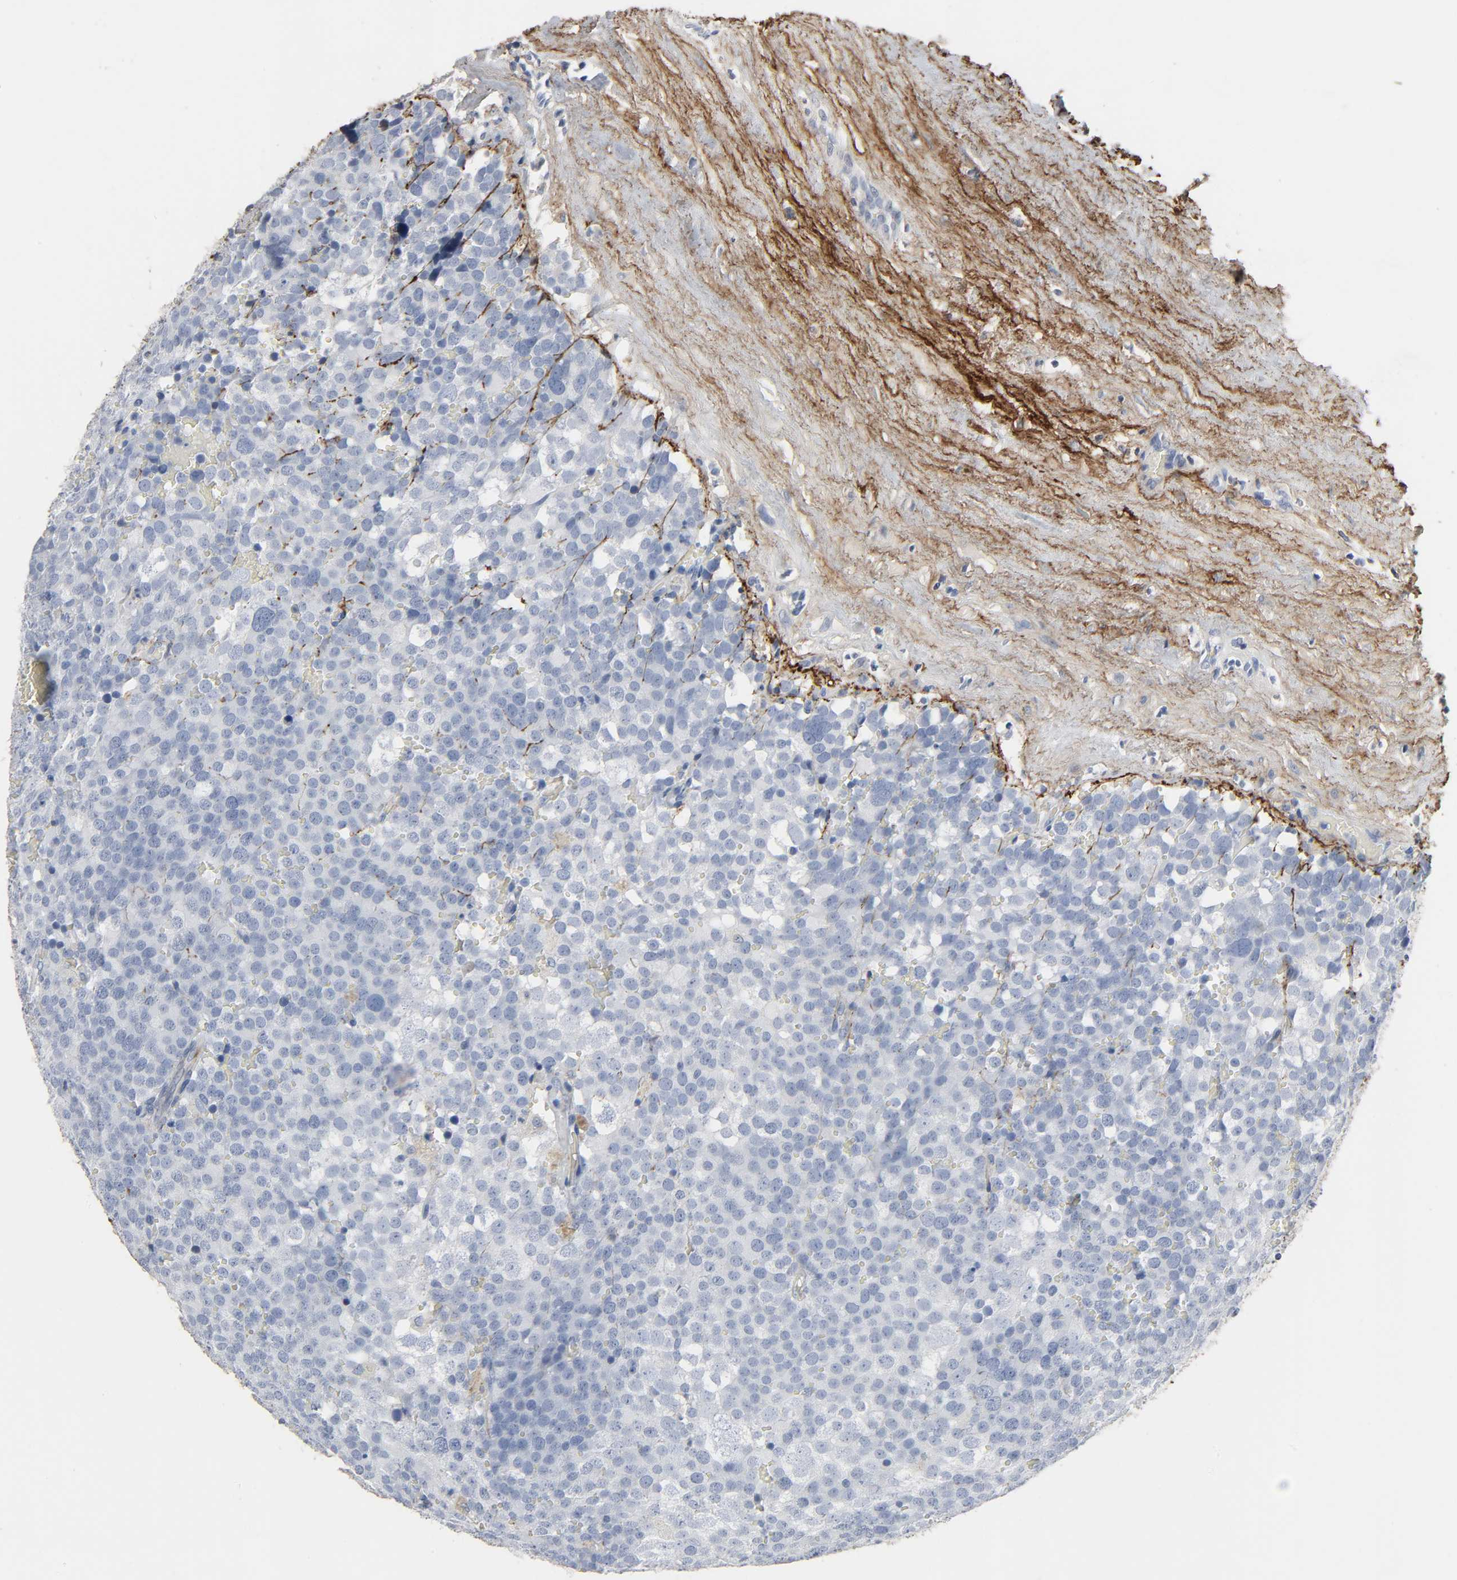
{"staining": {"intensity": "weak", "quantity": "25%-75%", "location": "cytoplasmic/membranous"}, "tissue": "testis cancer", "cell_type": "Tumor cells", "image_type": "cancer", "snomed": [{"axis": "morphology", "description": "Seminoma, NOS"}, {"axis": "topography", "description": "Testis"}], "caption": "Approximately 25%-75% of tumor cells in human seminoma (testis) display weak cytoplasmic/membranous protein expression as visualized by brown immunohistochemical staining.", "gene": "FBLN5", "patient": {"sex": "male", "age": 71}}